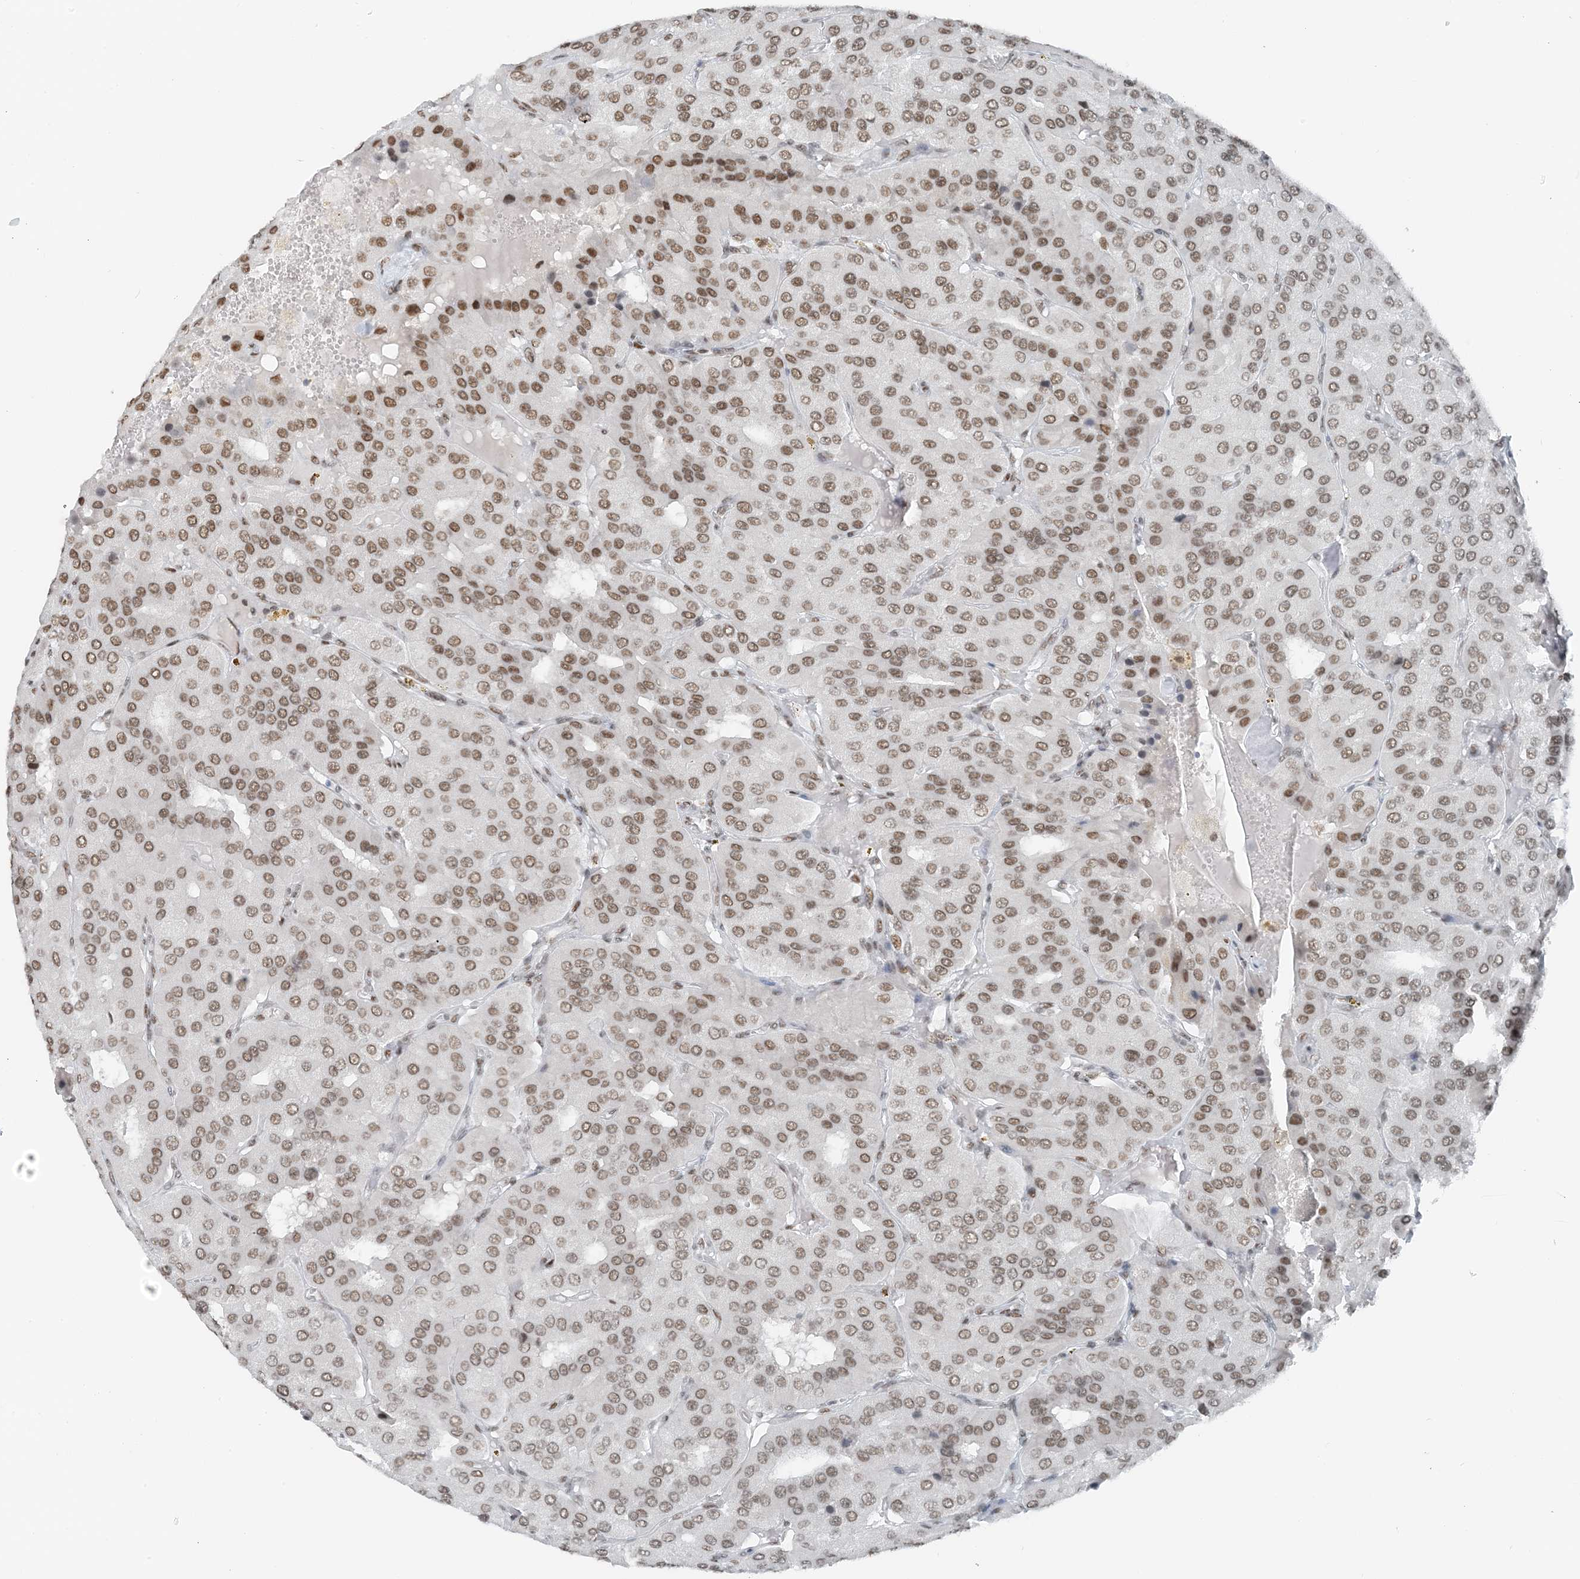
{"staining": {"intensity": "moderate", "quantity": ">75%", "location": "nuclear"}, "tissue": "parathyroid gland", "cell_type": "Glandular cells", "image_type": "normal", "snomed": [{"axis": "morphology", "description": "Normal tissue, NOS"}, {"axis": "morphology", "description": "Adenoma, NOS"}, {"axis": "topography", "description": "Parathyroid gland"}], "caption": "Moderate nuclear positivity is identified in about >75% of glandular cells in benign parathyroid gland.", "gene": "ZNF500", "patient": {"sex": "female", "age": 86}}